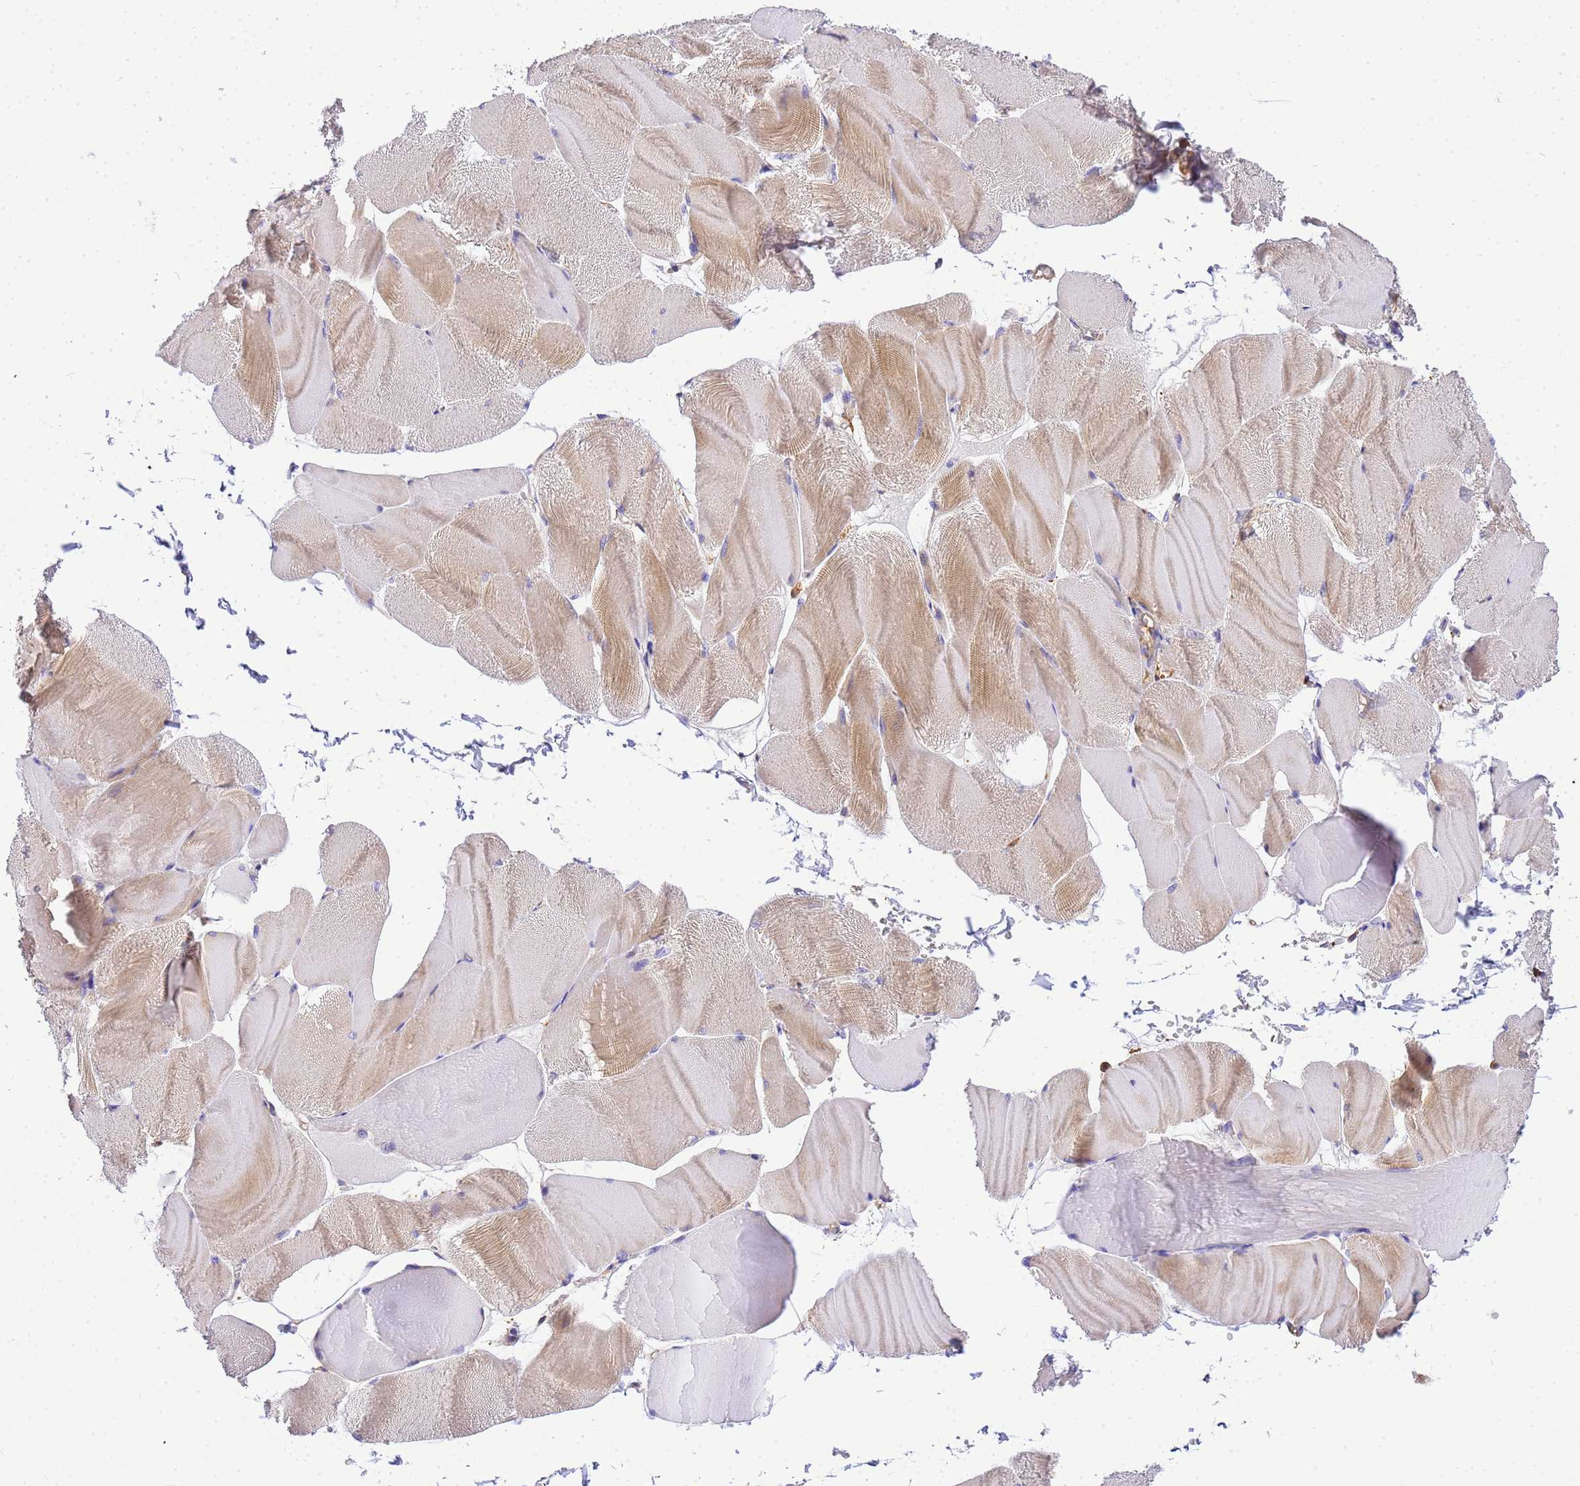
{"staining": {"intensity": "weak", "quantity": "25%-75%", "location": "cytoplasmic/membranous"}, "tissue": "skeletal muscle", "cell_type": "Myocytes", "image_type": "normal", "snomed": [{"axis": "morphology", "description": "Normal tissue, NOS"}, {"axis": "morphology", "description": "Basal cell carcinoma"}, {"axis": "topography", "description": "Skeletal muscle"}], "caption": "Normal skeletal muscle was stained to show a protein in brown. There is low levels of weak cytoplasmic/membranous expression in about 25%-75% of myocytes. (DAB = brown stain, brightfield microscopy at high magnification).", "gene": "WDR64", "patient": {"sex": "female", "age": 64}}